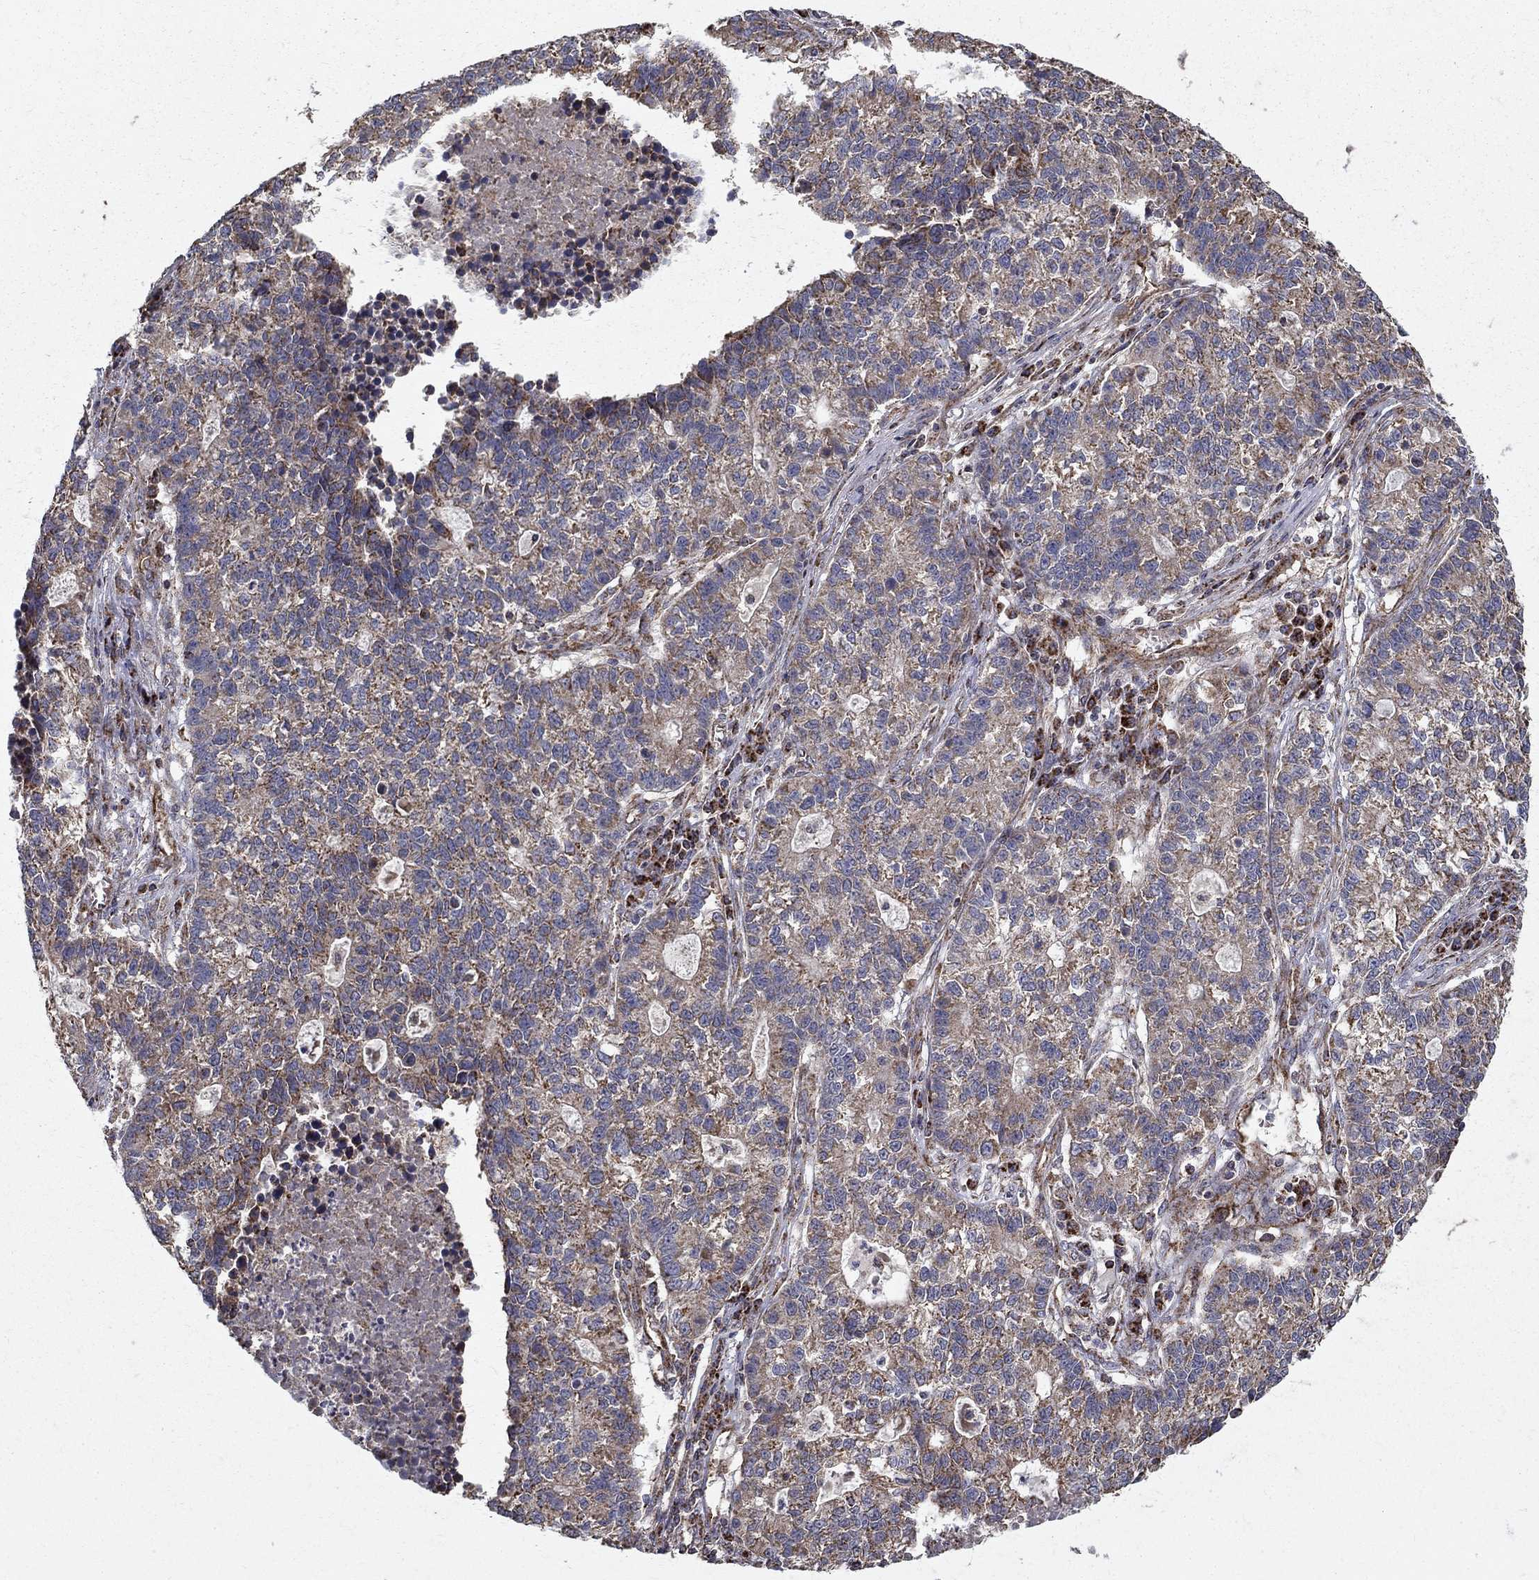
{"staining": {"intensity": "moderate", "quantity": "<25%", "location": "cytoplasmic/membranous"}, "tissue": "lung cancer", "cell_type": "Tumor cells", "image_type": "cancer", "snomed": [{"axis": "morphology", "description": "Adenocarcinoma, NOS"}, {"axis": "topography", "description": "Lung"}], "caption": "IHC (DAB) staining of human lung cancer reveals moderate cytoplasmic/membranous protein positivity in about <25% of tumor cells.", "gene": "NDUFS8", "patient": {"sex": "male", "age": 57}}